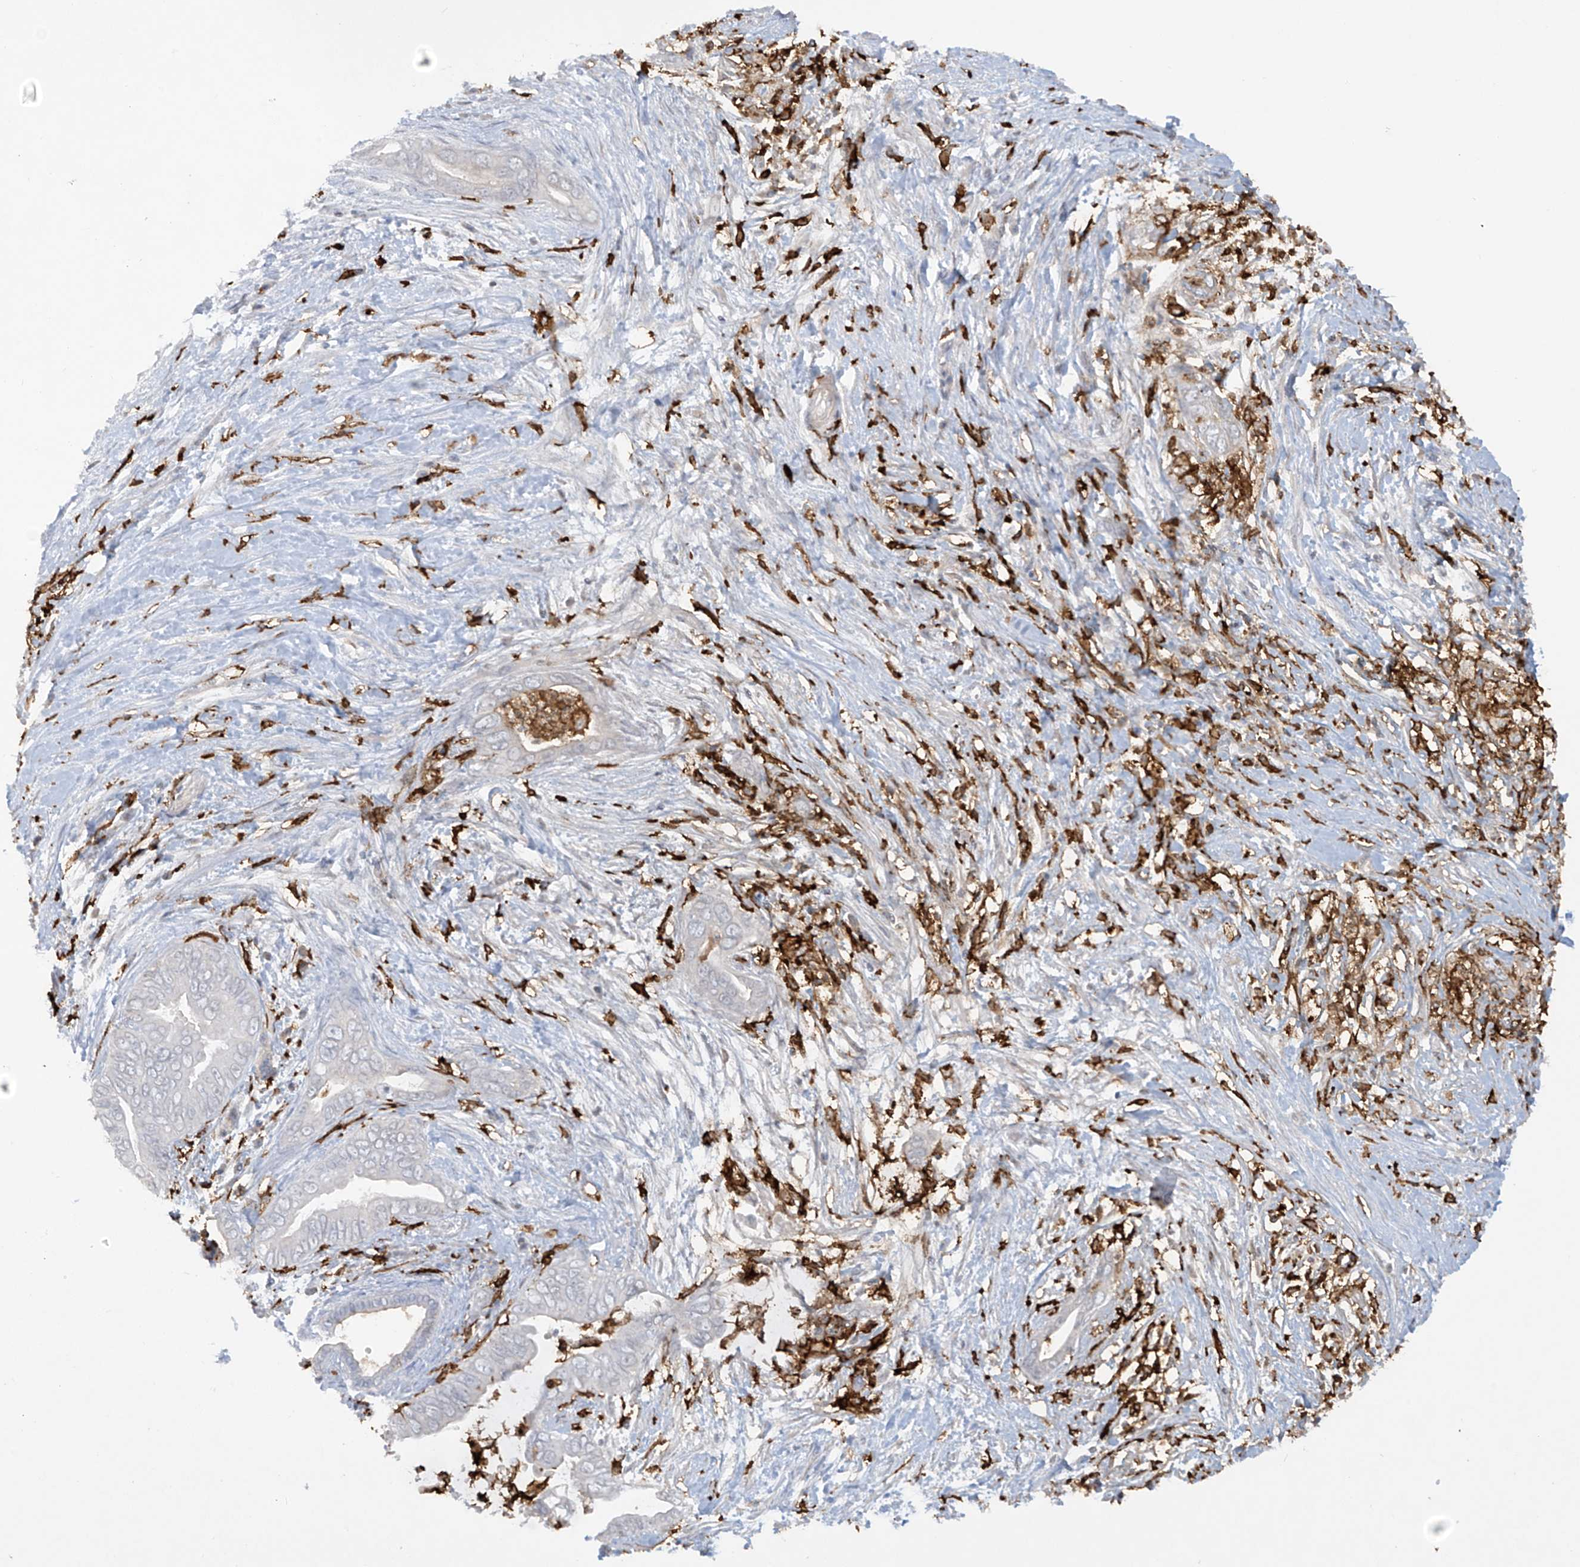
{"staining": {"intensity": "negative", "quantity": "none", "location": "none"}, "tissue": "pancreatic cancer", "cell_type": "Tumor cells", "image_type": "cancer", "snomed": [{"axis": "morphology", "description": "Adenocarcinoma, NOS"}, {"axis": "topography", "description": "Pancreas"}], "caption": "IHC histopathology image of pancreatic cancer (adenocarcinoma) stained for a protein (brown), which exhibits no staining in tumor cells. Nuclei are stained in blue.", "gene": "FCGR3A", "patient": {"sex": "male", "age": 75}}